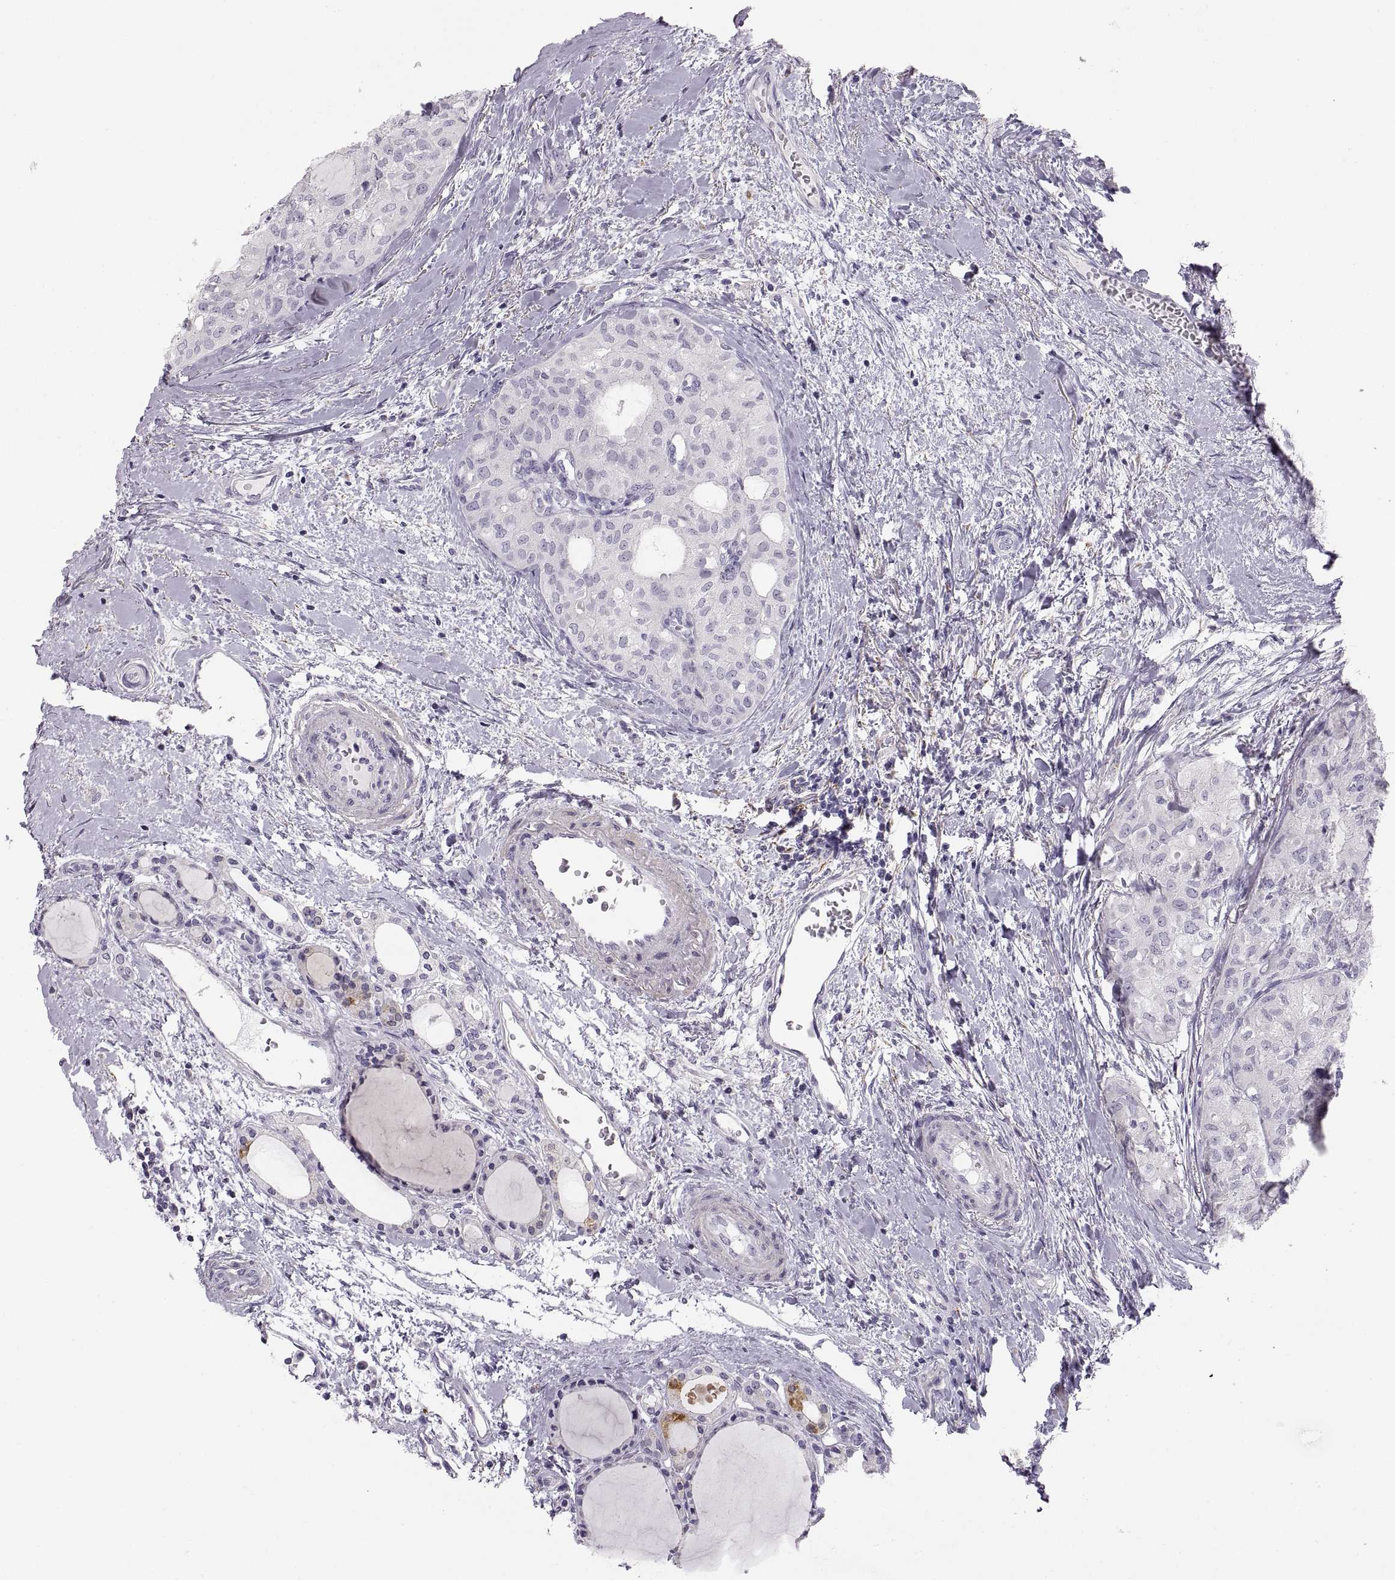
{"staining": {"intensity": "negative", "quantity": "none", "location": "none"}, "tissue": "thyroid cancer", "cell_type": "Tumor cells", "image_type": "cancer", "snomed": [{"axis": "morphology", "description": "Follicular adenoma carcinoma, NOS"}, {"axis": "topography", "description": "Thyroid gland"}], "caption": "Immunohistochemistry (IHC) image of neoplastic tissue: thyroid follicular adenoma carcinoma stained with DAB (3,3'-diaminobenzidine) displays no significant protein staining in tumor cells. Brightfield microscopy of IHC stained with DAB (3,3'-diaminobenzidine) (brown) and hematoxylin (blue), captured at high magnification.", "gene": "COL9A3", "patient": {"sex": "male", "age": 75}}